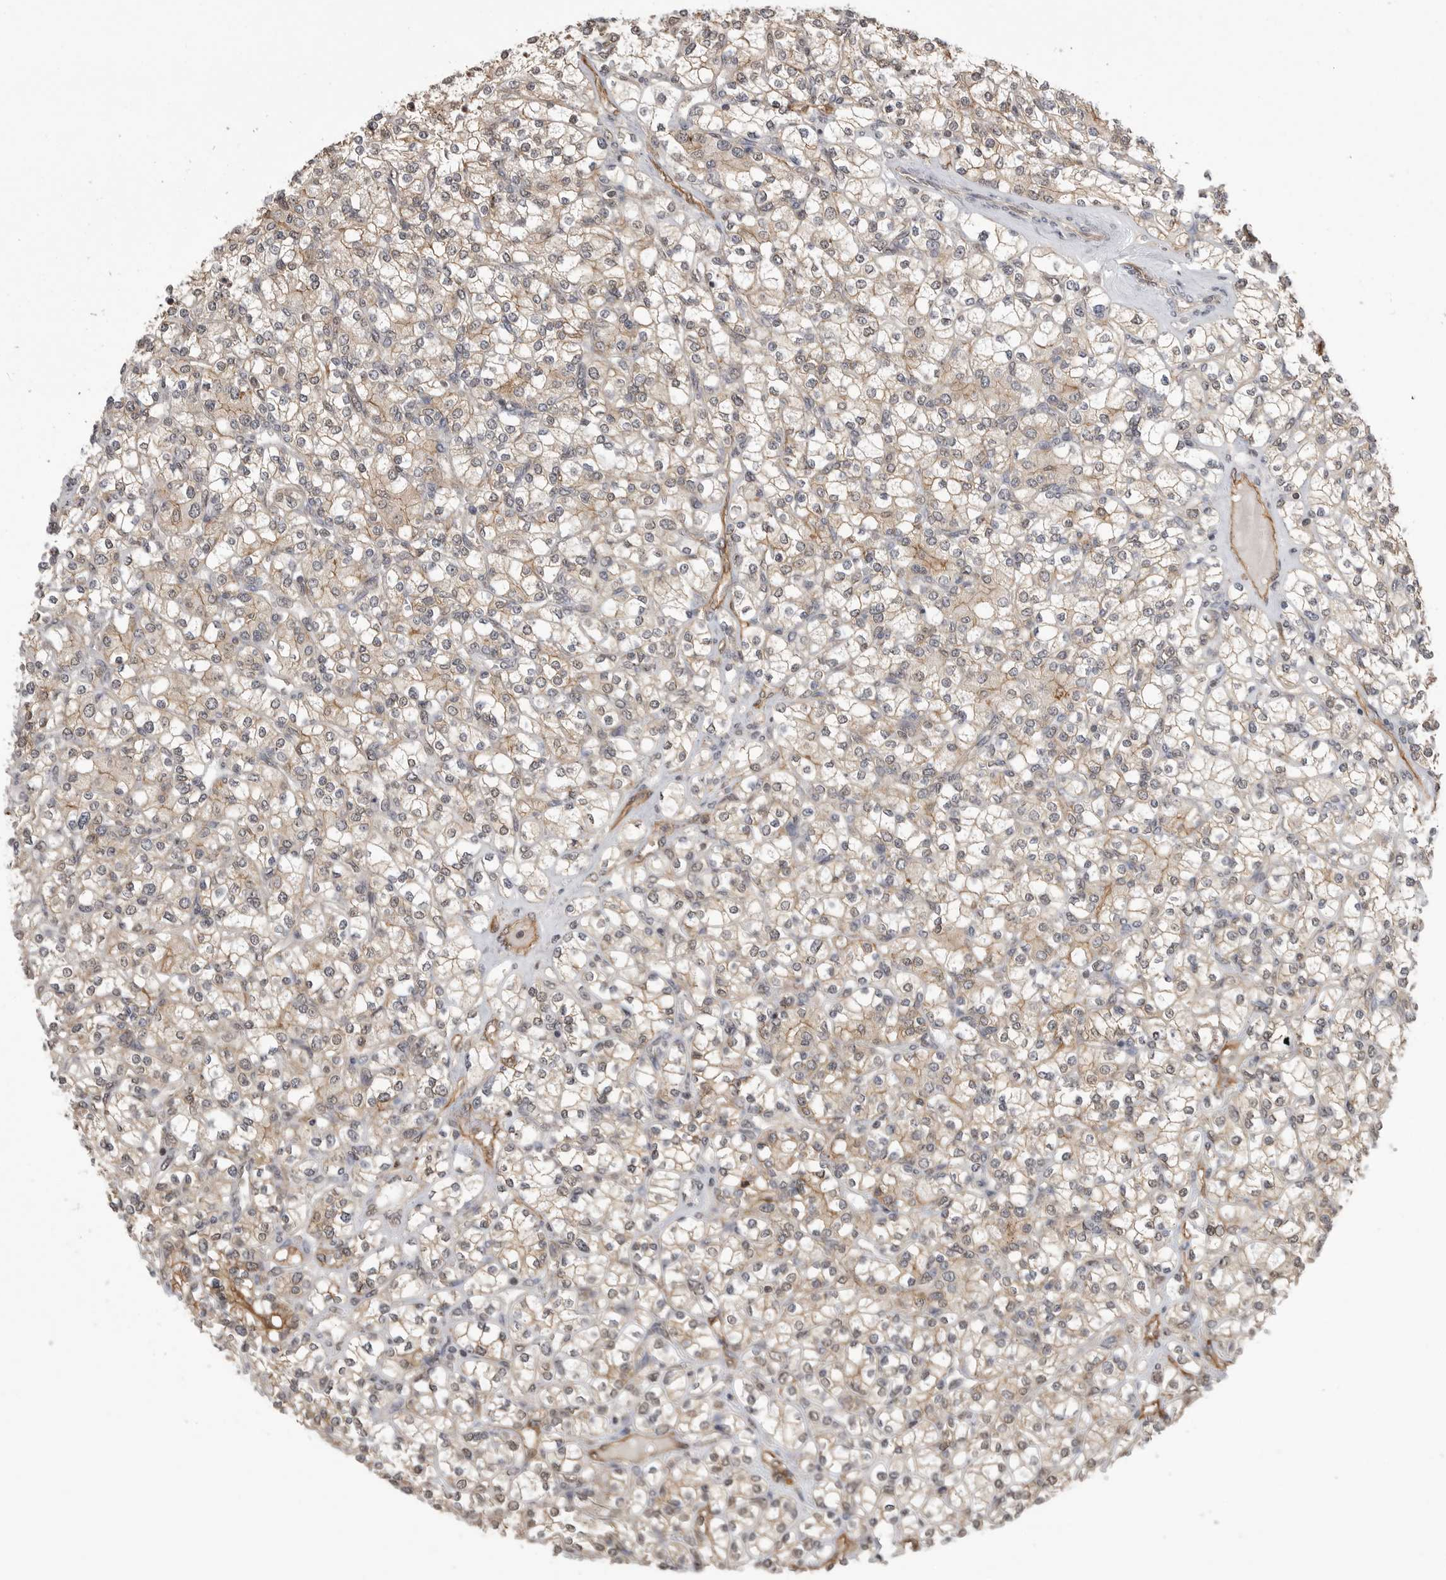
{"staining": {"intensity": "weak", "quantity": ">75%", "location": "cytoplasmic/membranous"}, "tissue": "renal cancer", "cell_type": "Tumor cells", "image_type": "cancer", "snomed": [{"axis": "morphology", "description": "Adenocarcinoma, NOS"}, {"axis": "topography", "description": "Kidney"}], "caption": "The image reveals immunohistochemical staining of renal cancer (adenocarcinoma). There is weak cytoplasmic/membranous staining is appreciated in about >75% of tumor cells.", "gene": "NECTIN1", "patient": {"sex": "male", "age": 77}}